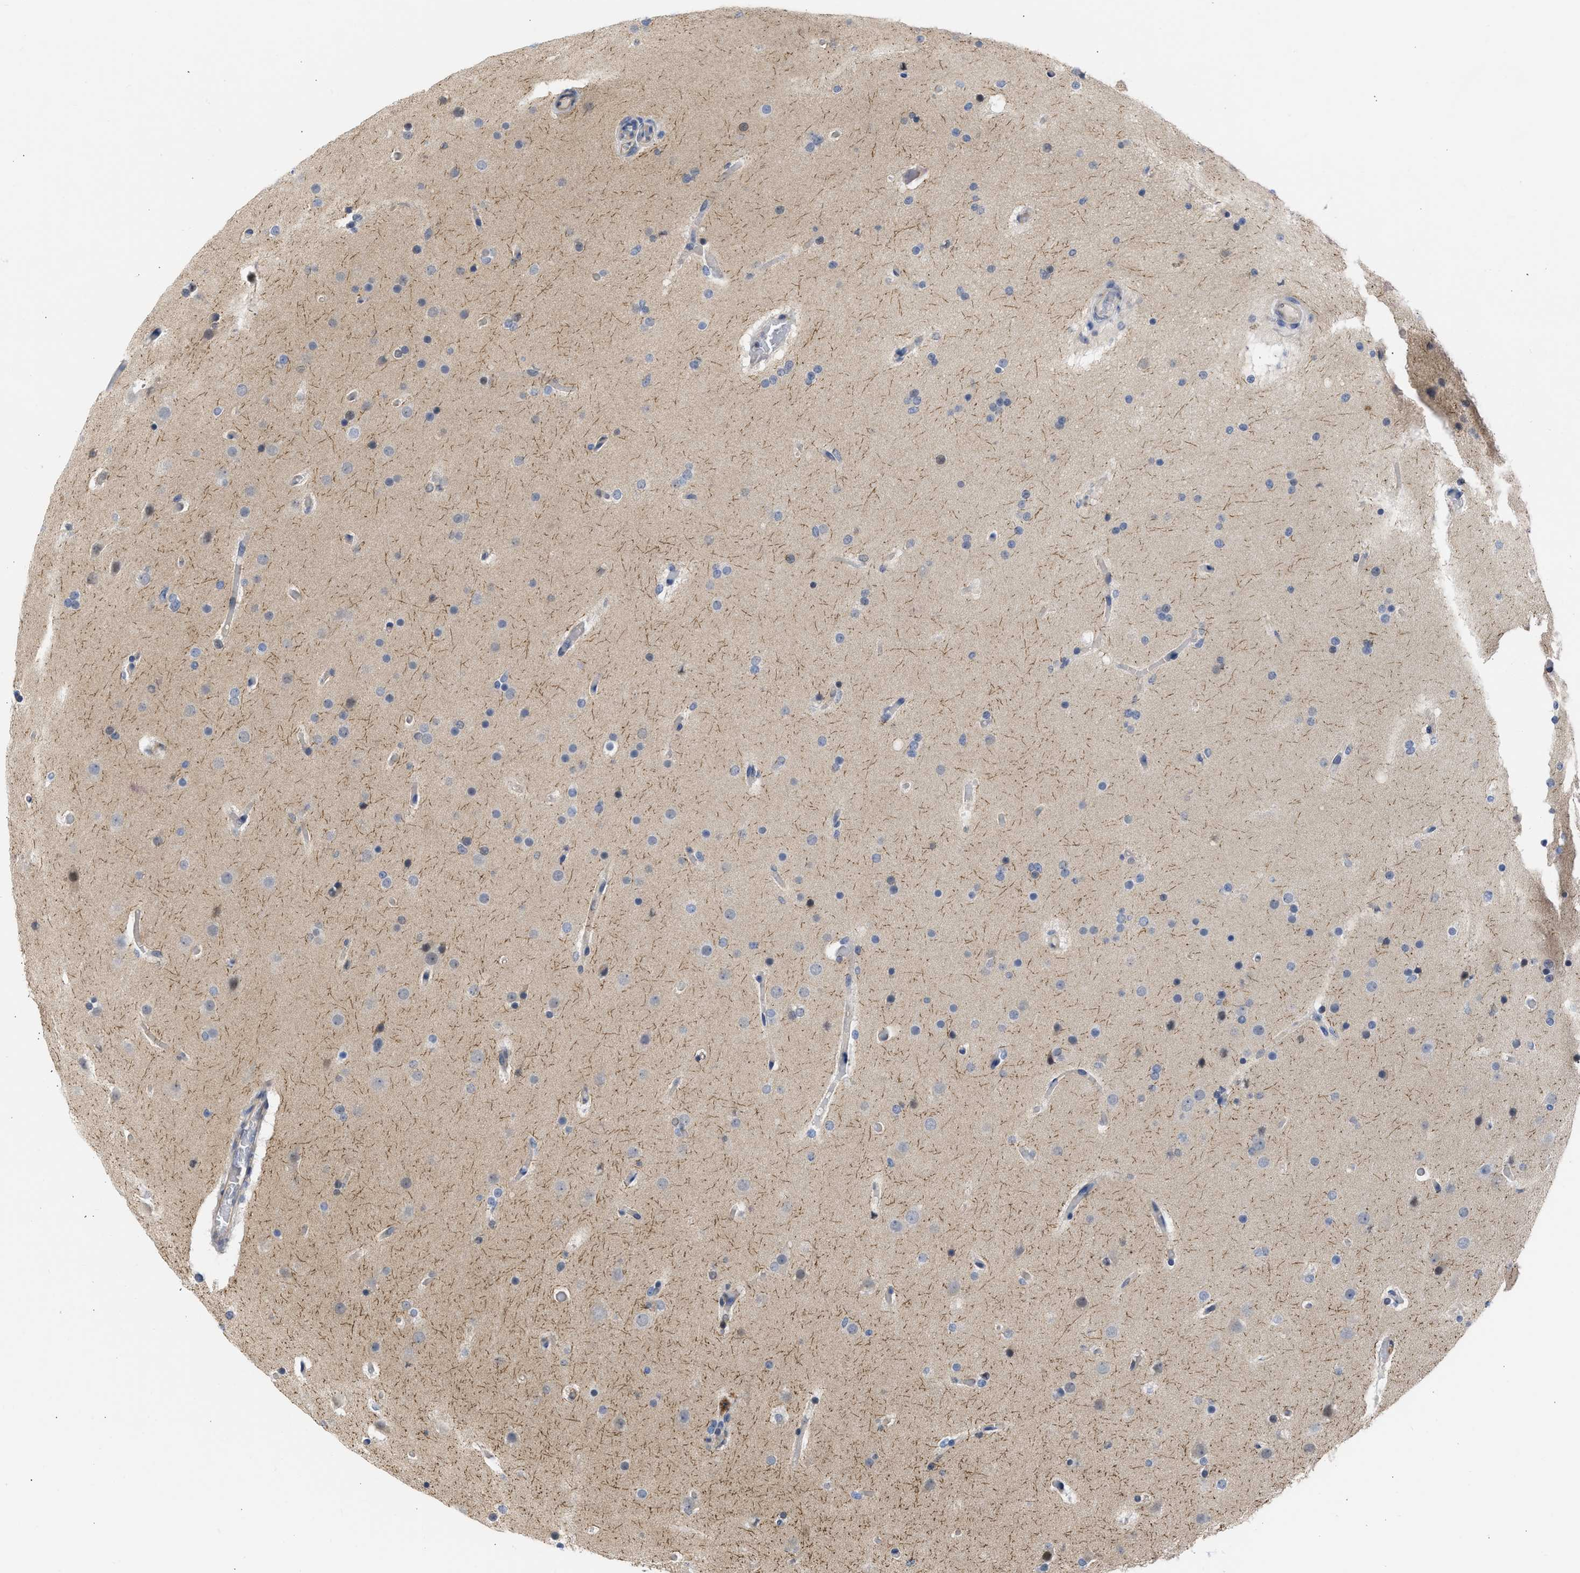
{"staining": {"intensity": "weak", "quantity": "<25%", "location": "nuclear"}, "tissue": "glioma", "cell_type": "Tumor cells", "image_type": "cancer", "snomed": [{"axis": "morphology", "description": "Glioma, malignant, High grade"}, {"axis": "topography", "description": "Cerebral cortex"}], "caption": "Tumor cells show no significant expression in glioma.", "gene": "THRA", "patient": {"sex": "female", "age": 36}}